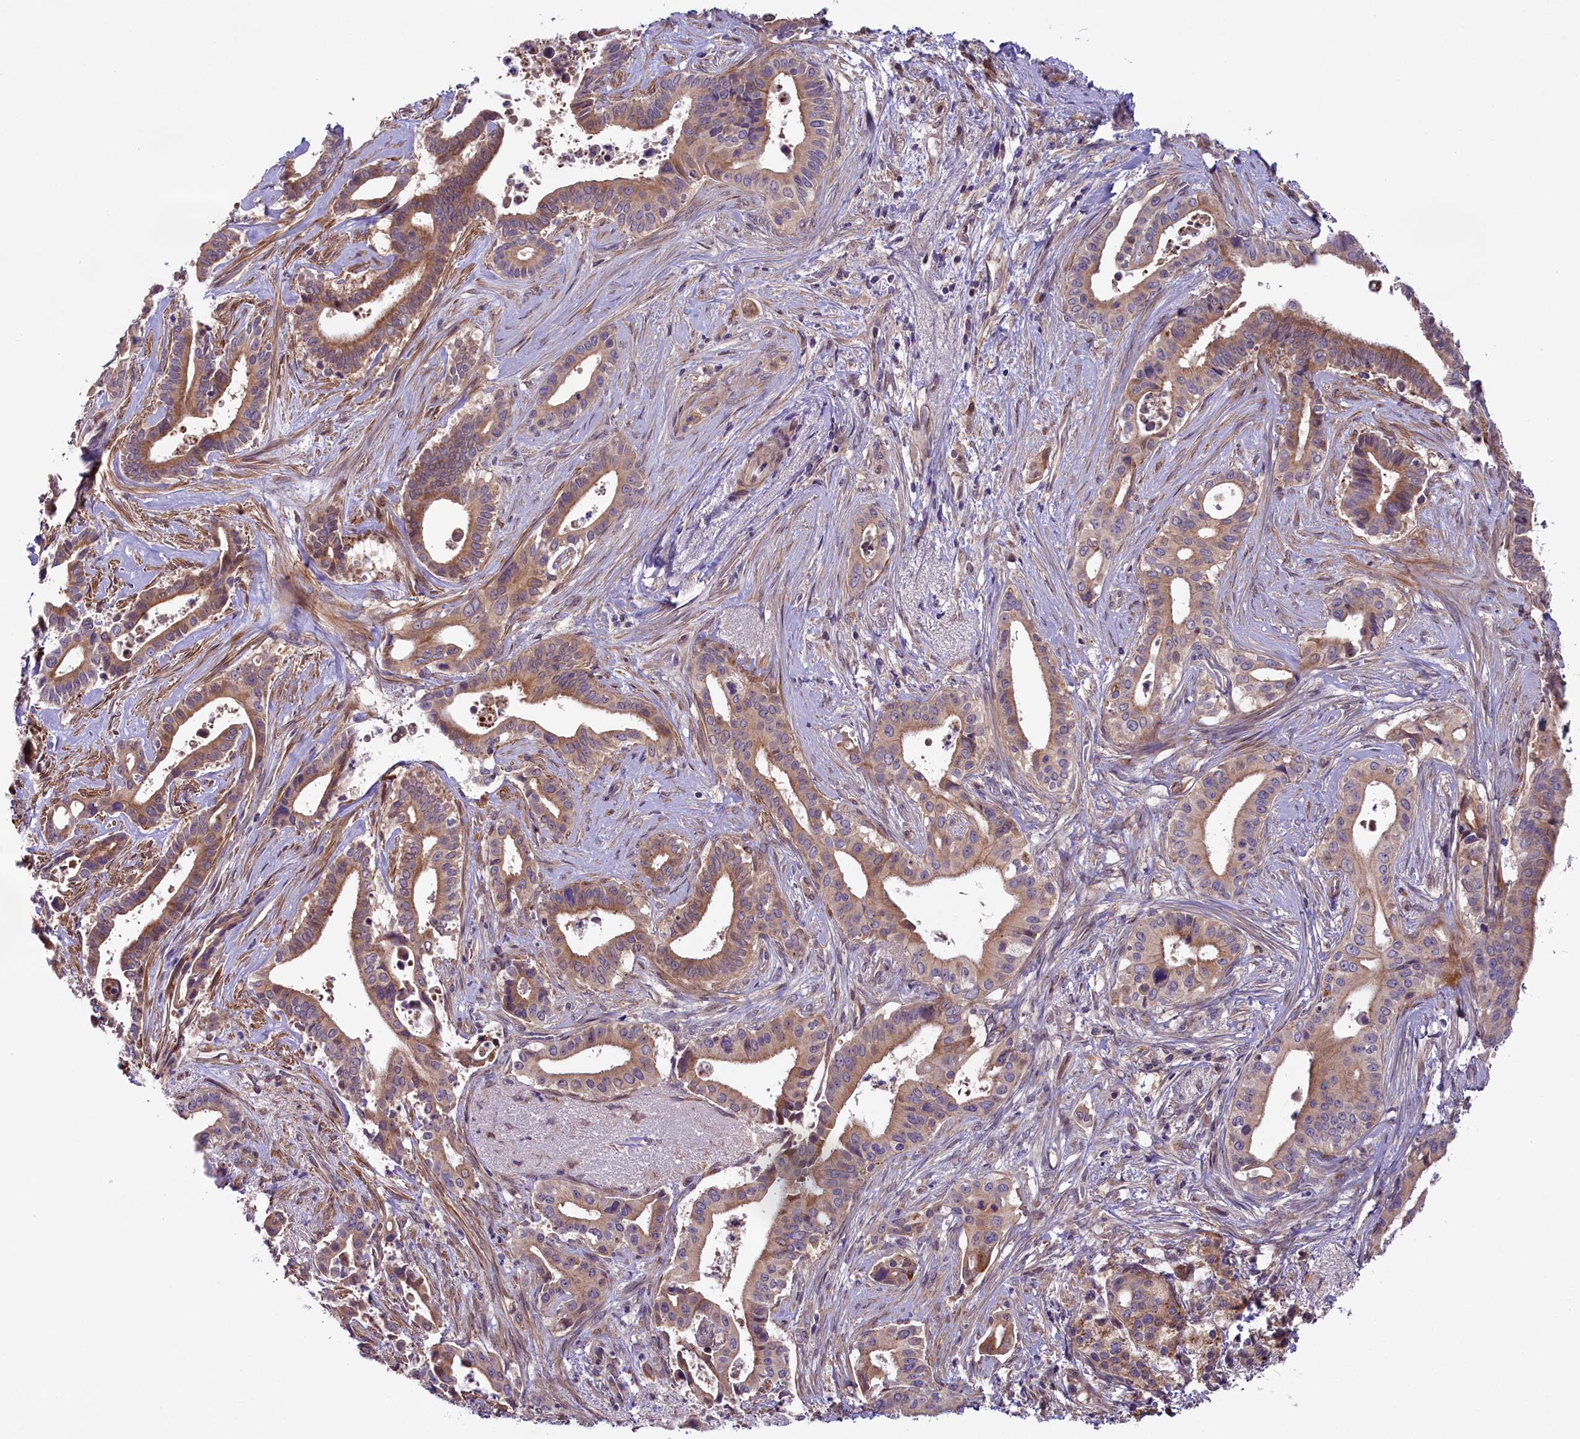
{"staining": {"intensity": "moderate", "quantity": ">75%", "location": "cytoplasmic/membranous"}, "tissue": "pancreatic cancer", "cell_type": "Tumor cells", "image_type": "cancer", "snomed": [{"axis": "morphology", "description": "Adenocarcinoma, NOS"}, {"axis": "topography", "description": "Pancreas"}], "caption": "Immunohistochemical staining of pancreatic adenocarcinoma reveals moderate cytoplasmic/membranous protein positivity in about >75% of tumor cells. The protein of interest is stained brown, and the nuclei are stained in blue (DAB IHC with brightfield microscopy, high magnification).", "gene": "COG8", "patient": {"sex": "female", "age": 77}}